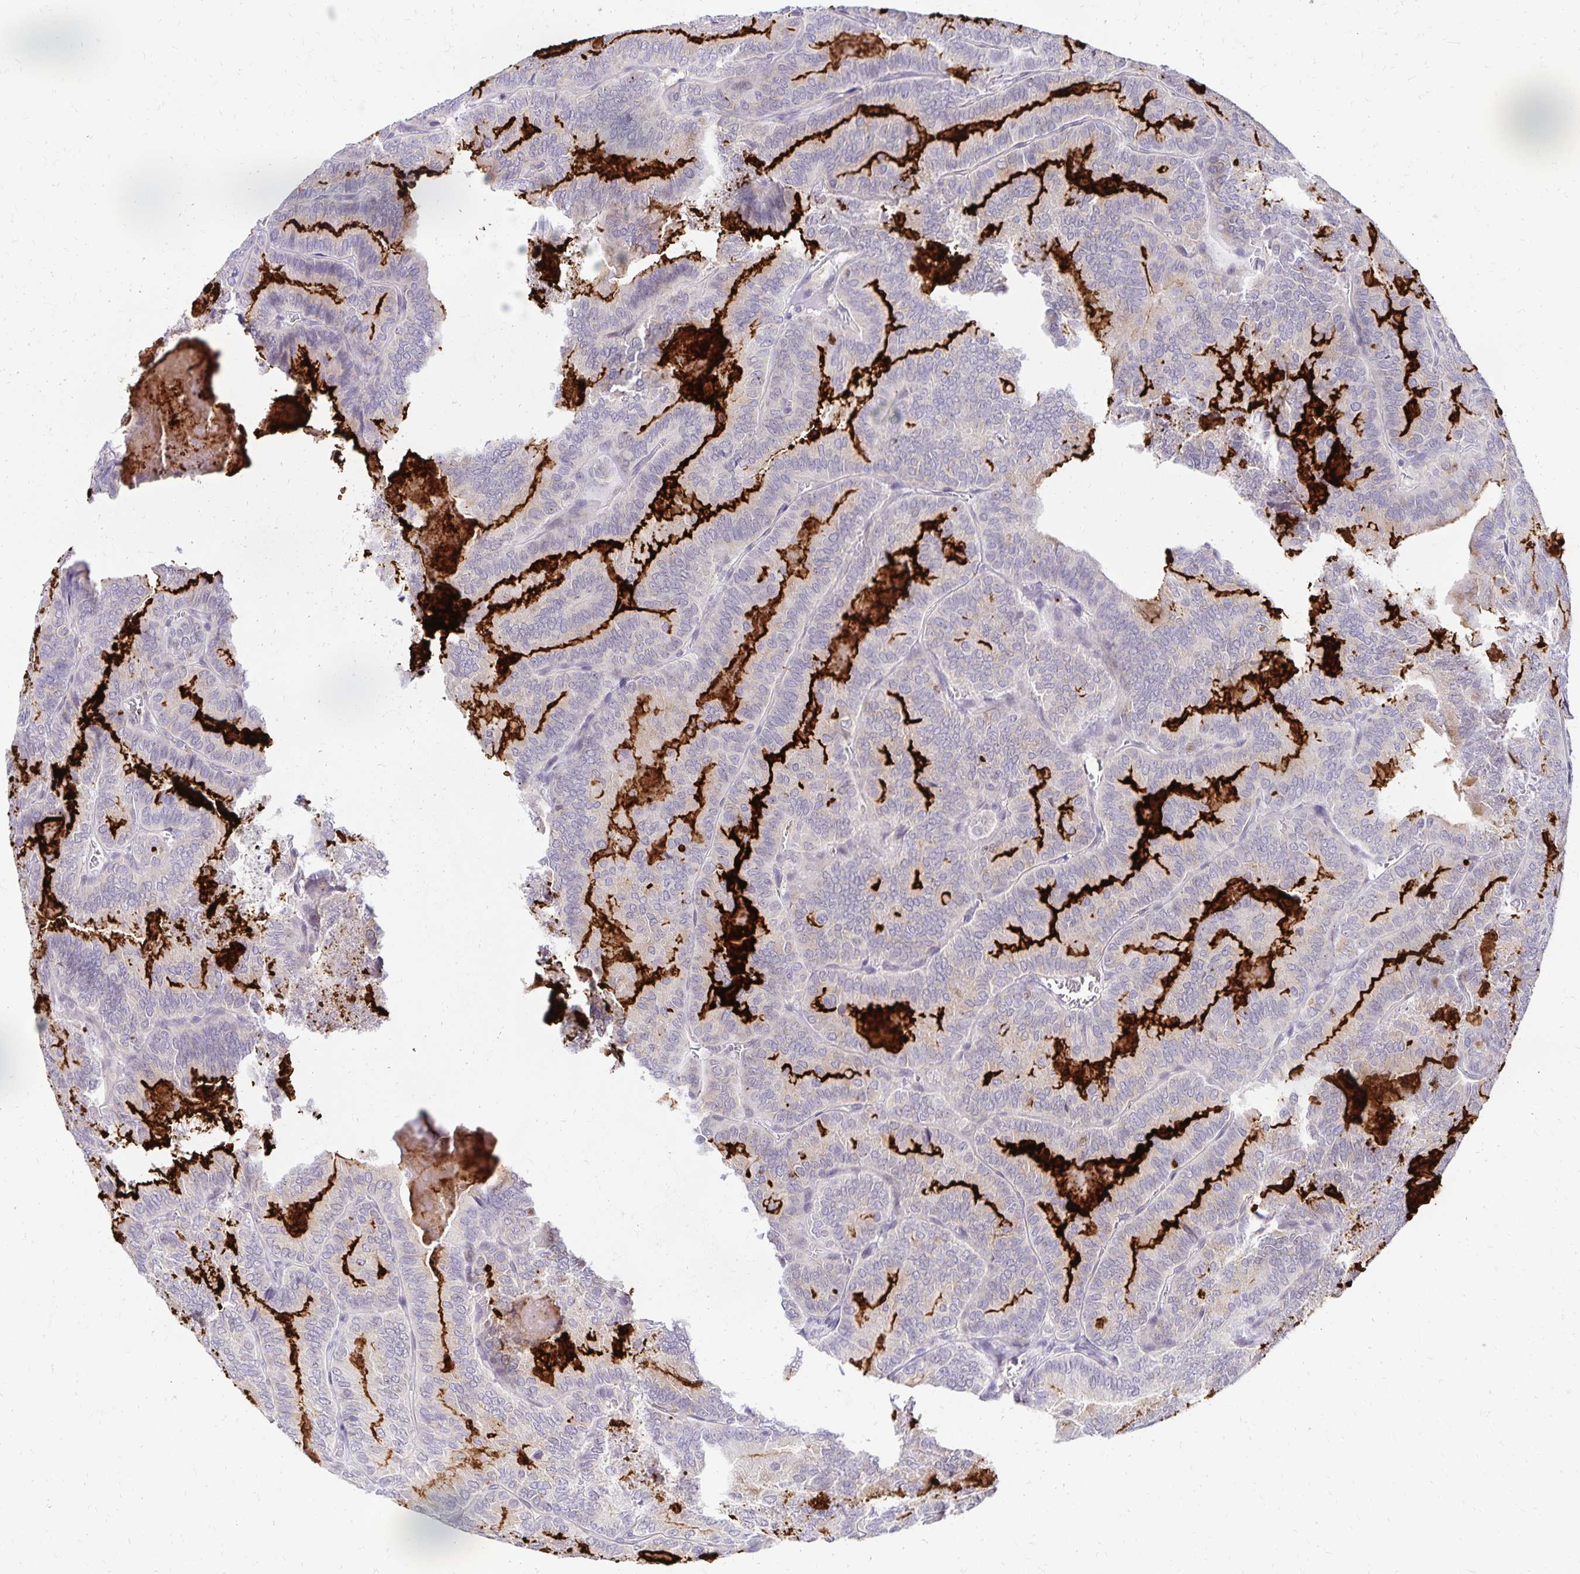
{"staining": {"intensity": "negative", "quantity": "none", "location": "none"}, "tissue": "thyroid cancer", "cell_type": "Tumor cells", "image_type": "cancer", "snomed": [{"axis": "morphology", "description": "Papillary adenocarcinoma, NOS"}, {"axis": "topography", "description": "Thyroid gland"}], "caption": "Tumor cells show no significant expression in papillary adenocarcinoma (thyroid).", "gene": "FAM166C", "patient": {"sex": "female", "age": 75}}